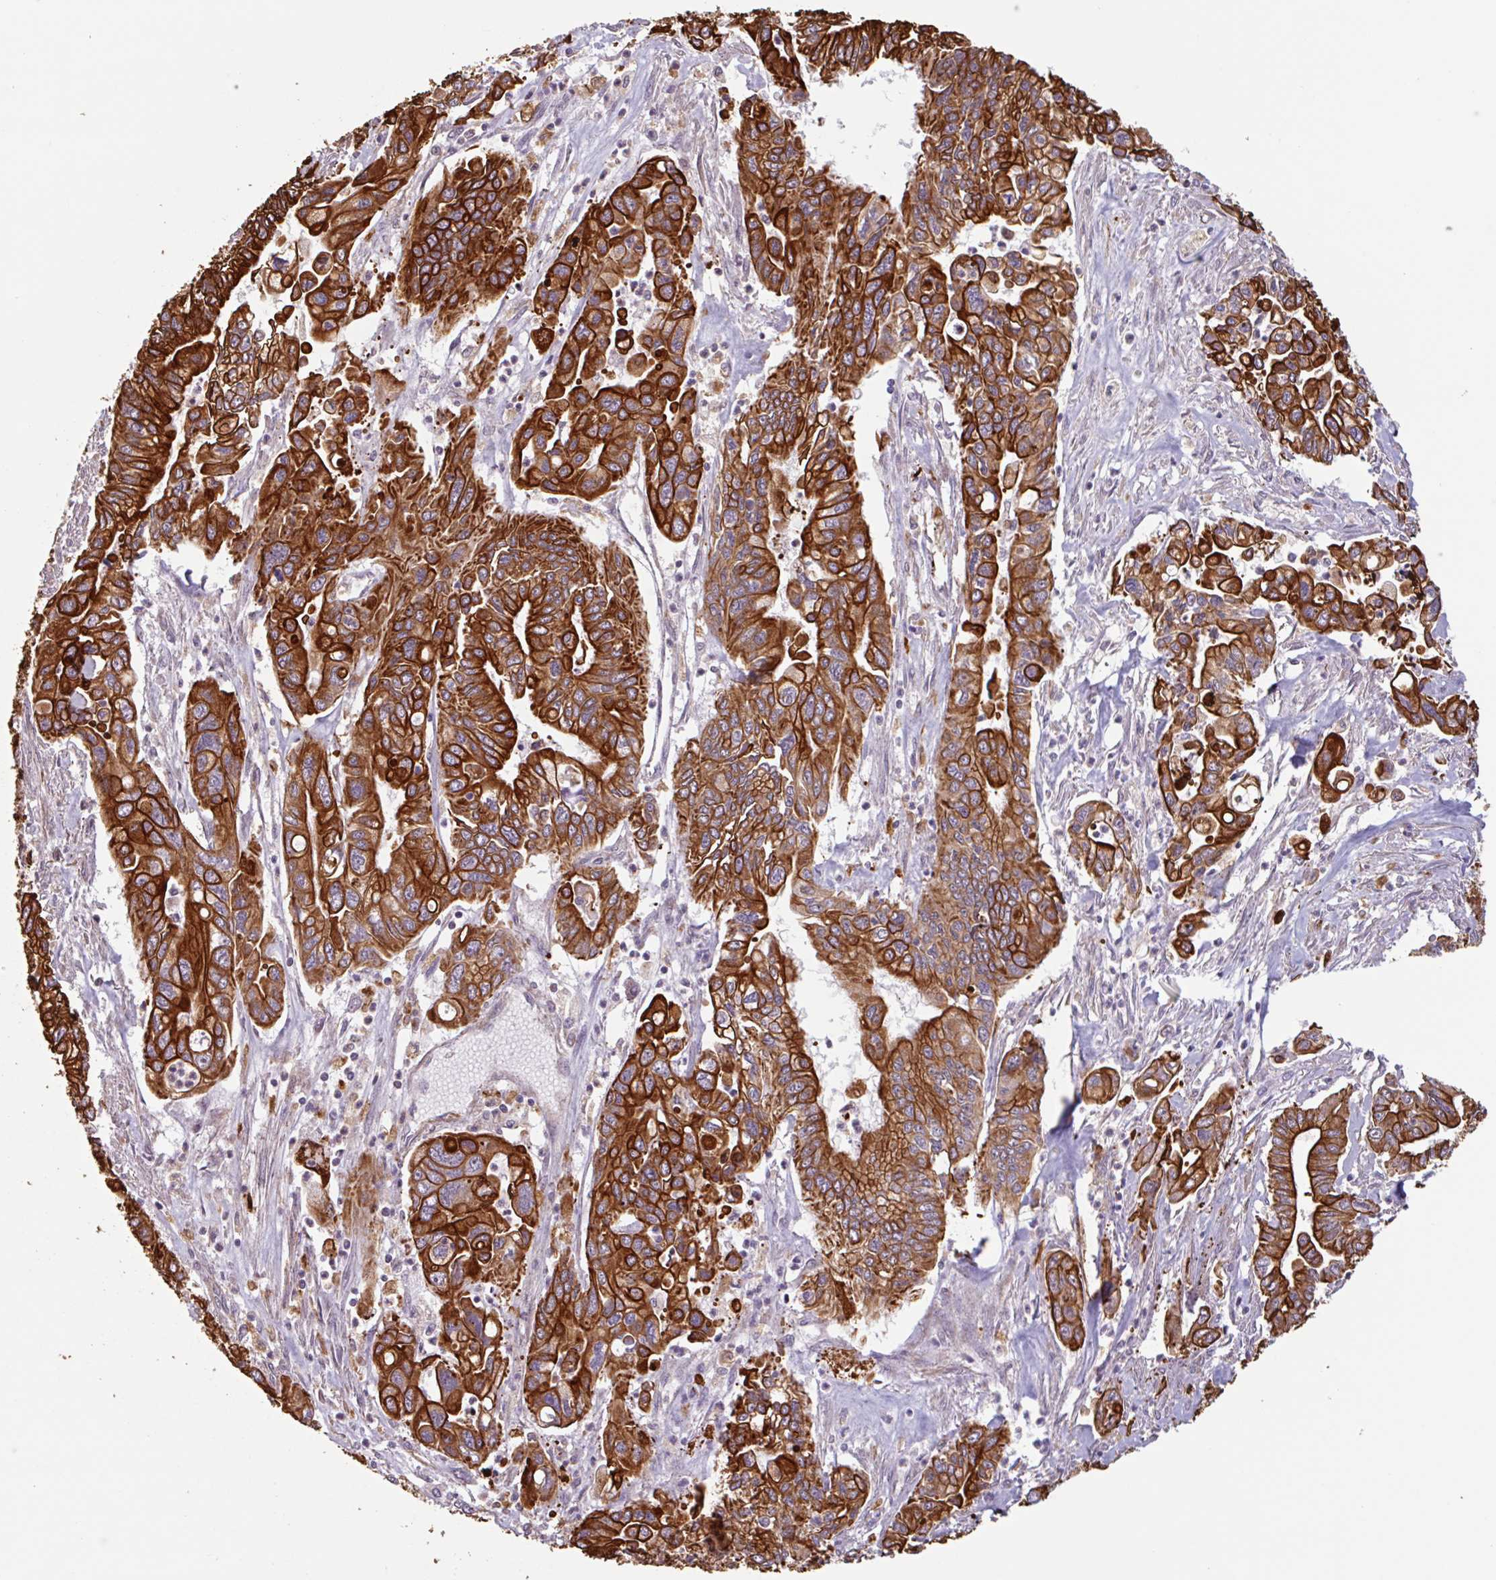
{"staining": {"intensity": "strong", "quantity": ">75%", "location": "cytoplasmic/membranous"}, "tissue": "pancreatic cancer", "cell_type": "Tumor cells", "image_type": "cancer", "snomed": [{"axis": "morphology", "description": "Adenocarcinoma, NOS"}, {"axis": "topography", "description": "Pancreas"}], "caption": "The micrograph displays a brown stain indicating the presence of a protein in the cytoplasmic/membranous of tumor cells in pancreatic cancer (adenocarcinoma).", "gene": "ZNF790", "patient": {"sex": "male", "age": 62}}